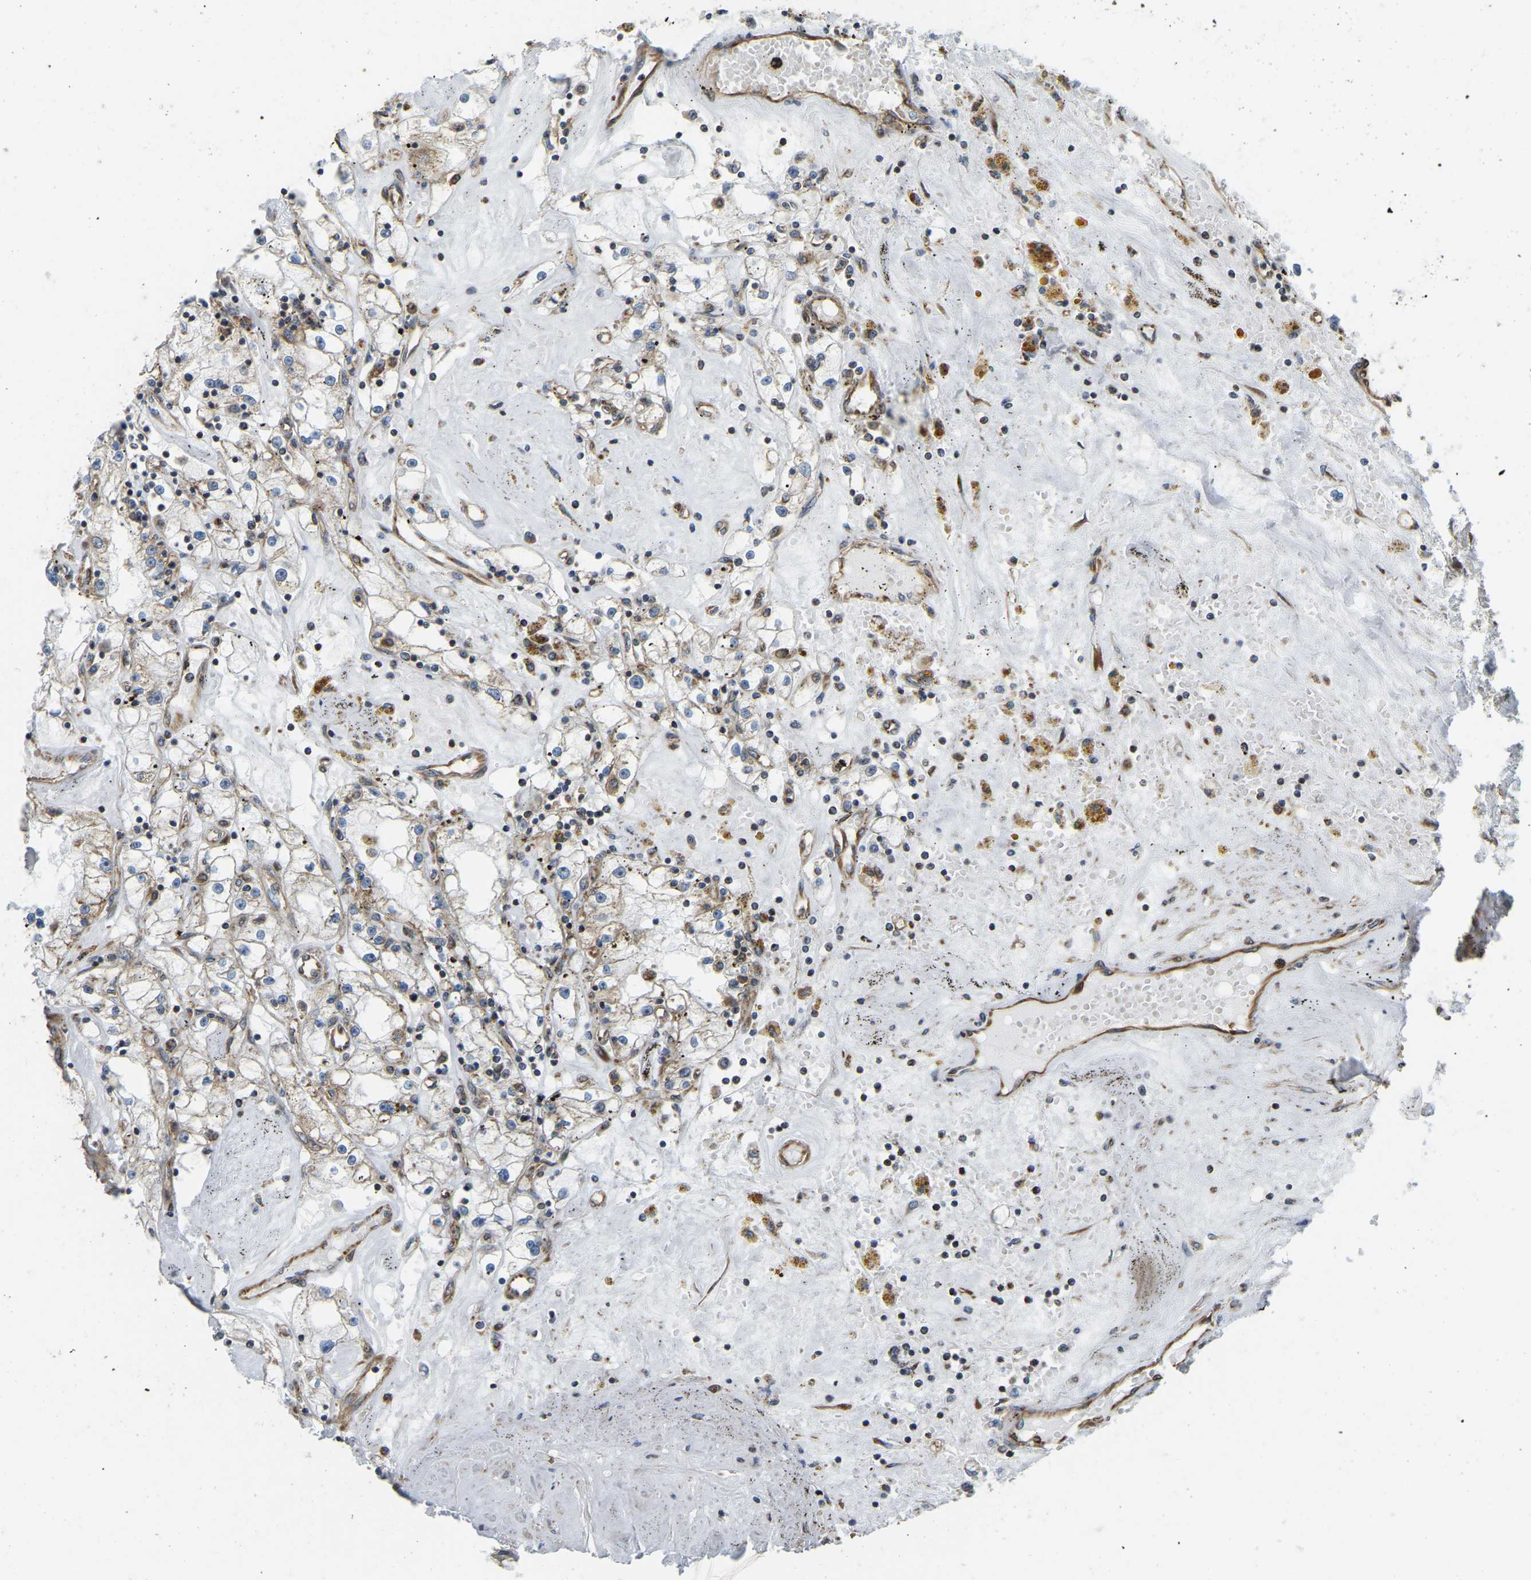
{"staining": {"intensity": "moderate", "quantity": "25%-75%", "location": "cytoplasmic/membranous"}, "tissue": "renal cancer", "cell_type": "Tumor cells", "image_type": "cancer", "snomed": [{"axis": "morphology", "description": "Adenocarcinoma, NOS"}, {"axis": "topography", "description": "Kidney"}], "caption": "IHC of renal cancer (adenocarcinoma) shows medium levels of moderate cytoplasmic/membranous positivity in approximately 25%-75% of tumor cells. (Brightfield microscopy of DAB IHC at high magnification).", "gene": "PSMD7", "patient": {"sex": "male", "age": 56}}